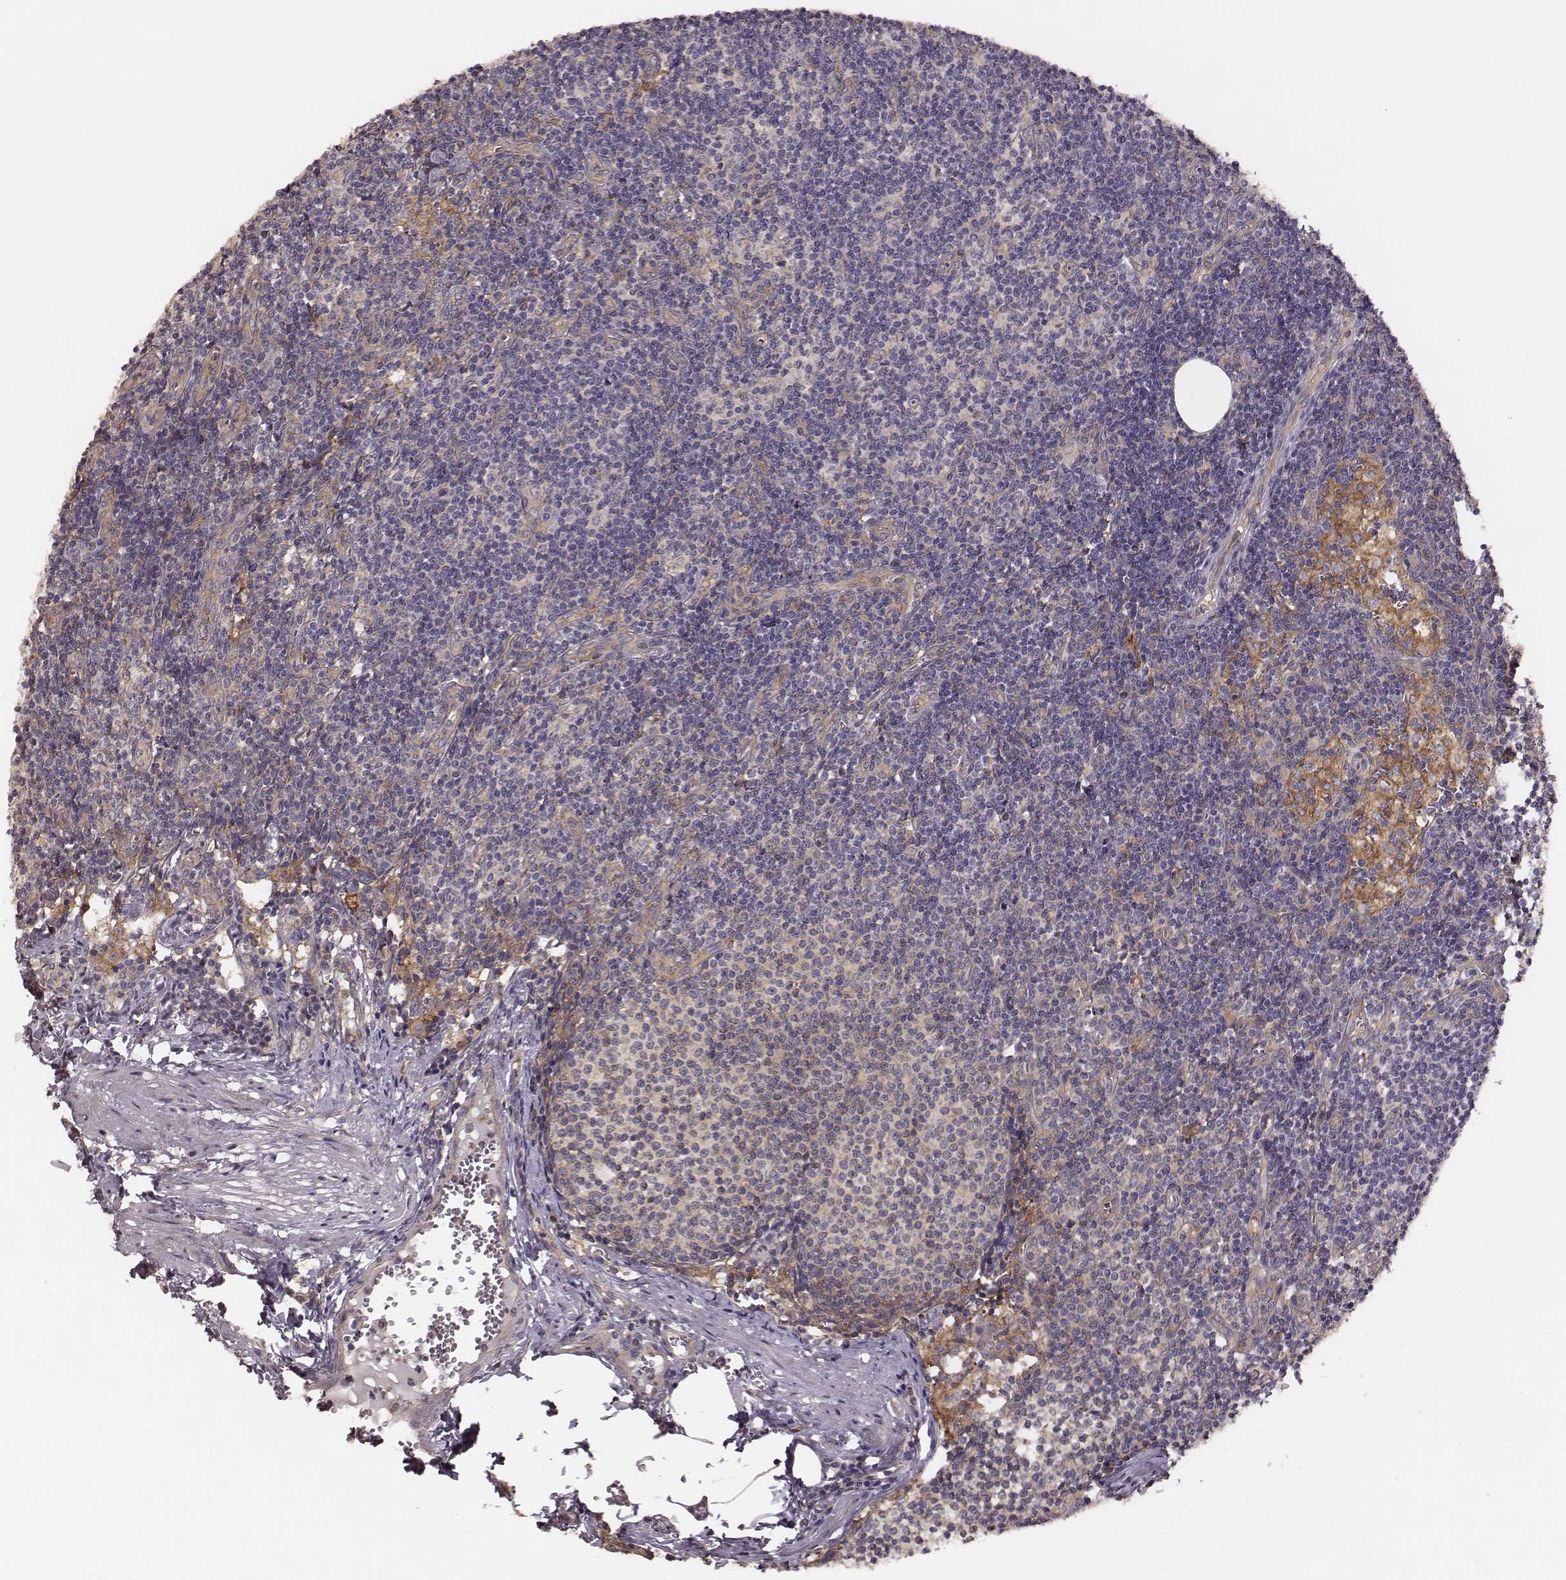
{"staining": {"intensity": "negative", "quantity": "none", "location": "none"}, "tissue": "lymph node", "cell_type": "Germinal center cells", "image_type": "normal", "snomed": [{"axis": "morphology", "description": "Normal tissue, NOS"}, {"axis": "topography", "description": "Lymph node"}], "caption": "This histopathology image is of normal lymph node stained with immunohistochemistry to label a protein in brown with the nuclei are counter-stained blue. There is no expression in germinal center cells. (DAB immunohistochemistry (IHC) visualized using brightfield microscopy, high magnification).", "gene": "VPS26A", "patient": {"sex": "female", "age": 50}}